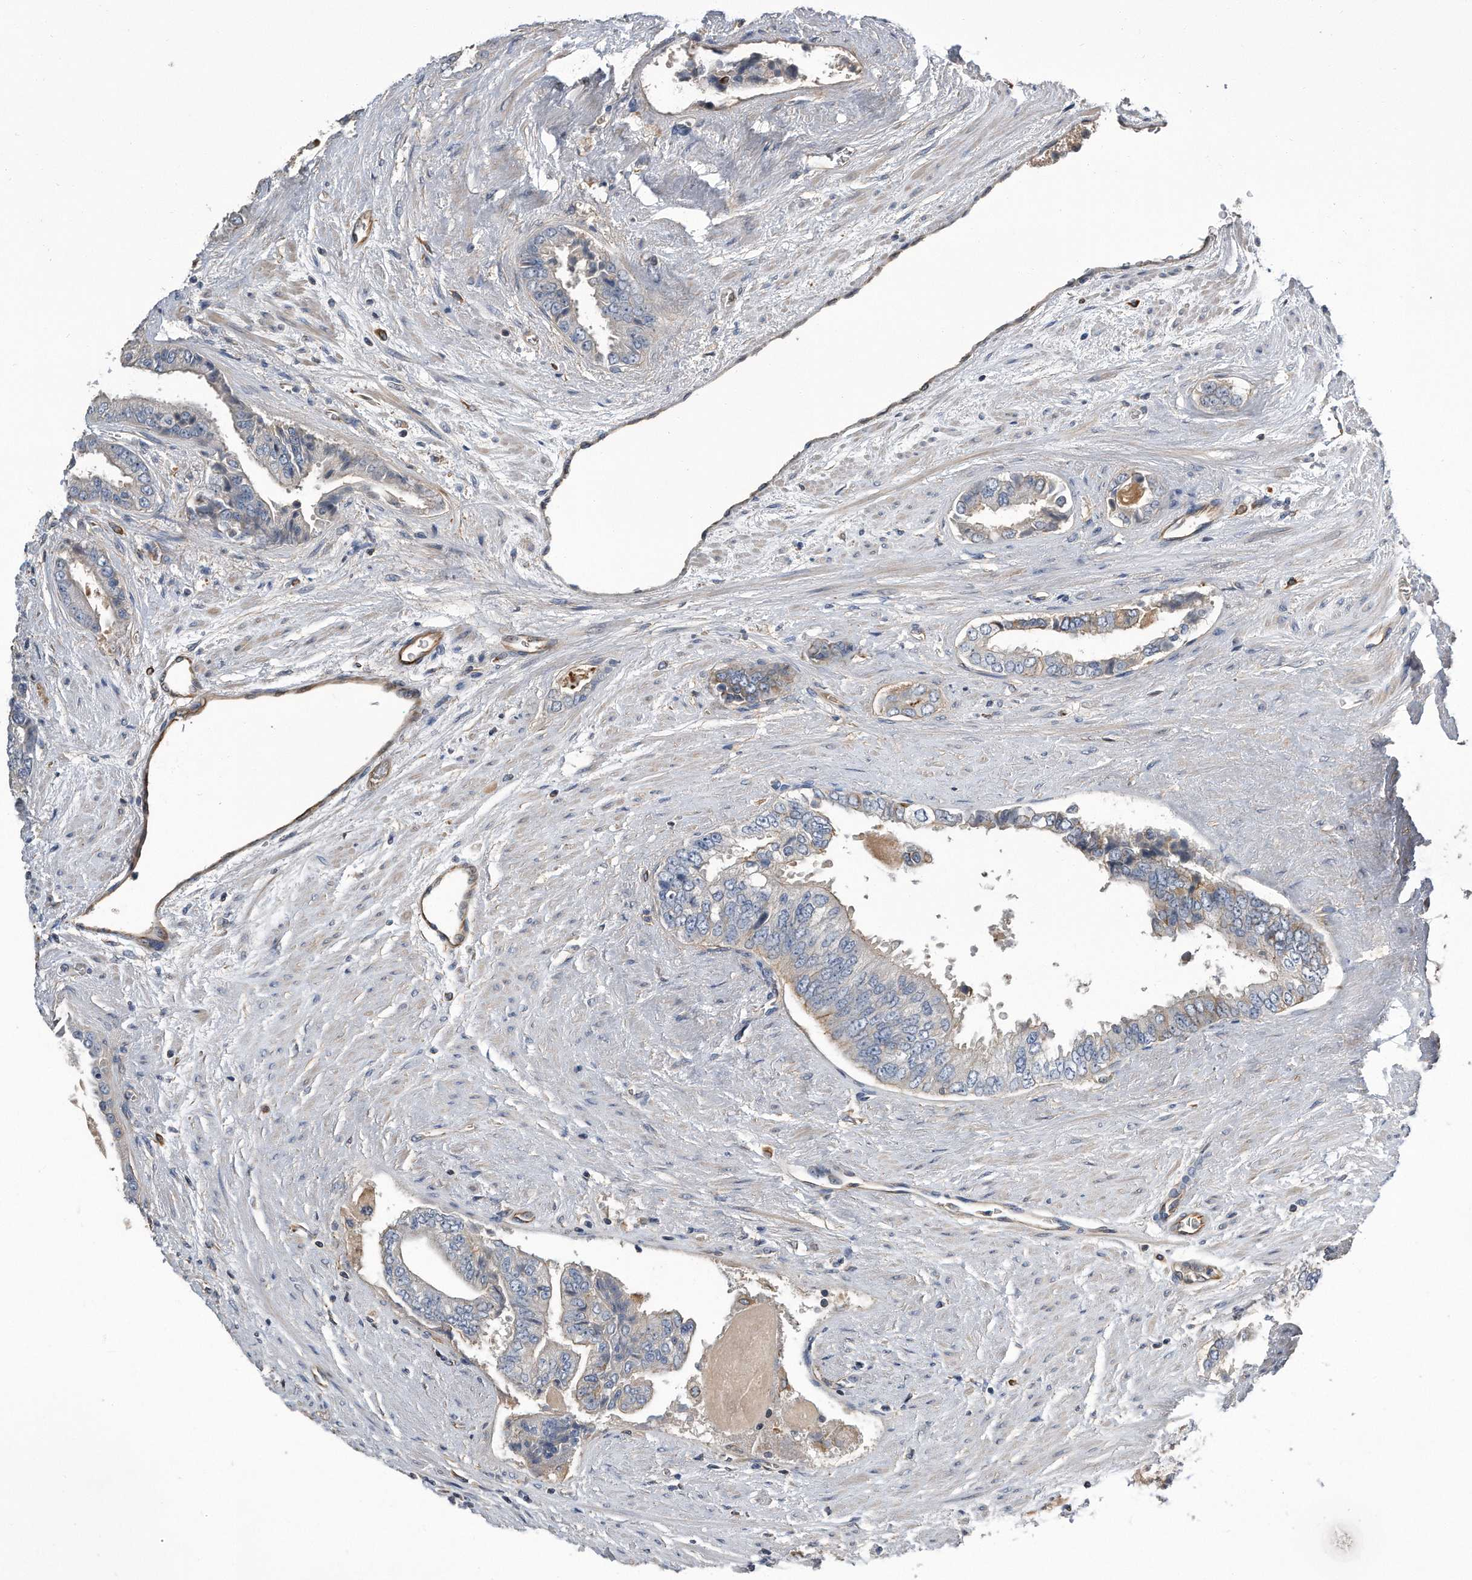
{"staining": {"intensity": "negative", "quantity": "none", "location": "none"}, "tissue": "prostate cancer", "cell_type": "Tumor cells", "image_type": "cancer", "snomed": [{"axis": "morphology", "description": "Adenocarcinoma, High grade"}, {"axis": "topography", "description": "Prostate"}], "caption": "There is no significant staining in tumor cells of prostate cancer.", "gene": "GPC1", "patient": {"sex": "male", "age": 58}}